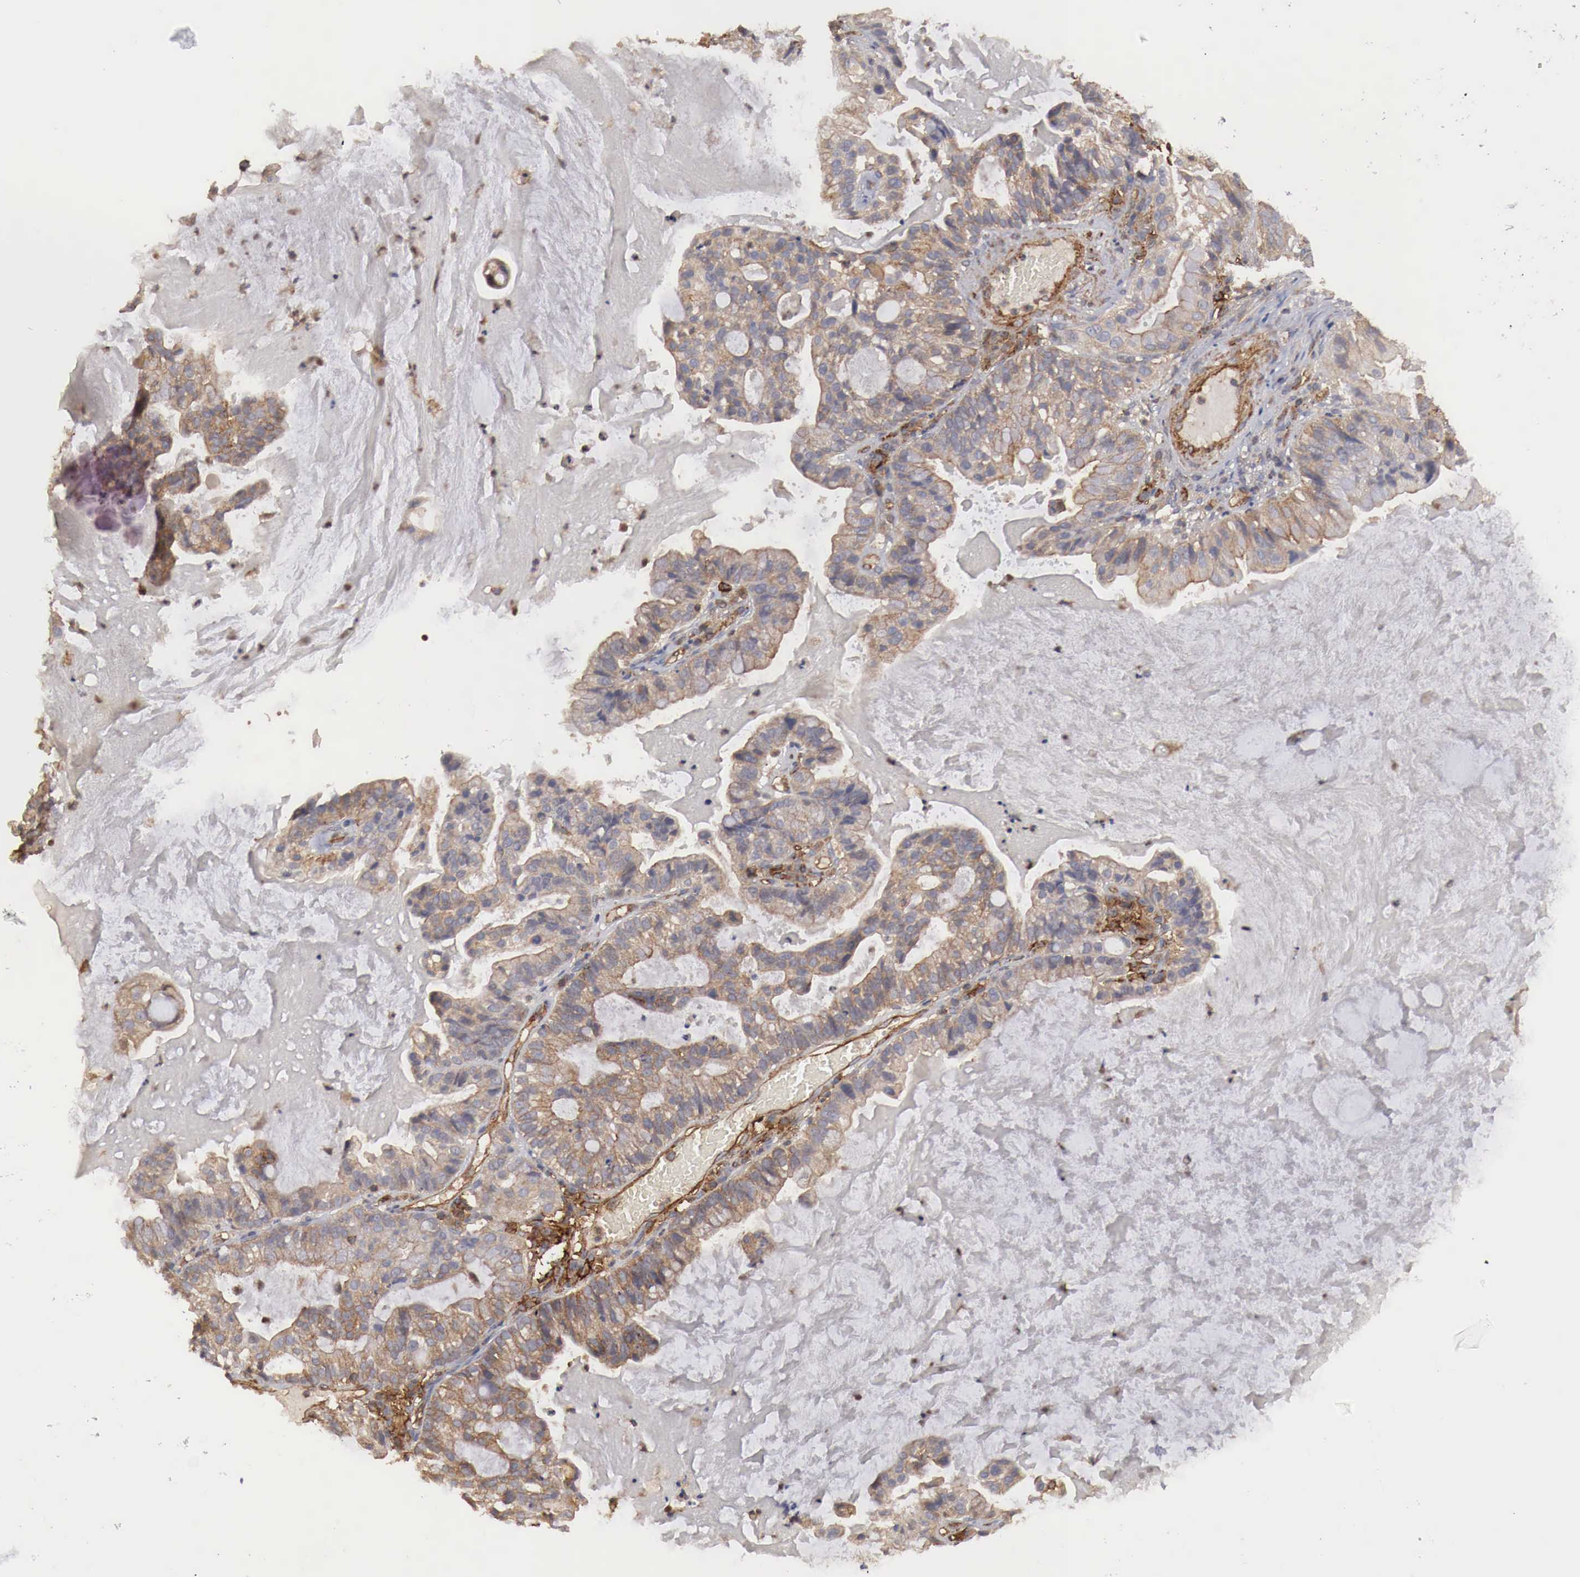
{"staining": {"intensity": "moderate", "quantity": ">75%", "location": "cytoplasmic/membranous"}, "tissue": "cervical cancer", "cell_type": "Tumor cells", "image_type": "cancer", "snomed": [{"axis": "morphology", "description": "Adenocarcinoma, NOS"}, {"axis": "topography", "description": "Cervix"}], "caption": "Protein staining of adenocarcinoma (cervical) tissue exhibits moderate cytoplasmic/membranous positivity in about >75% of tumor cells.", "gene": "ARMCX4", "patient": {"sex": "female", "age": 41}}